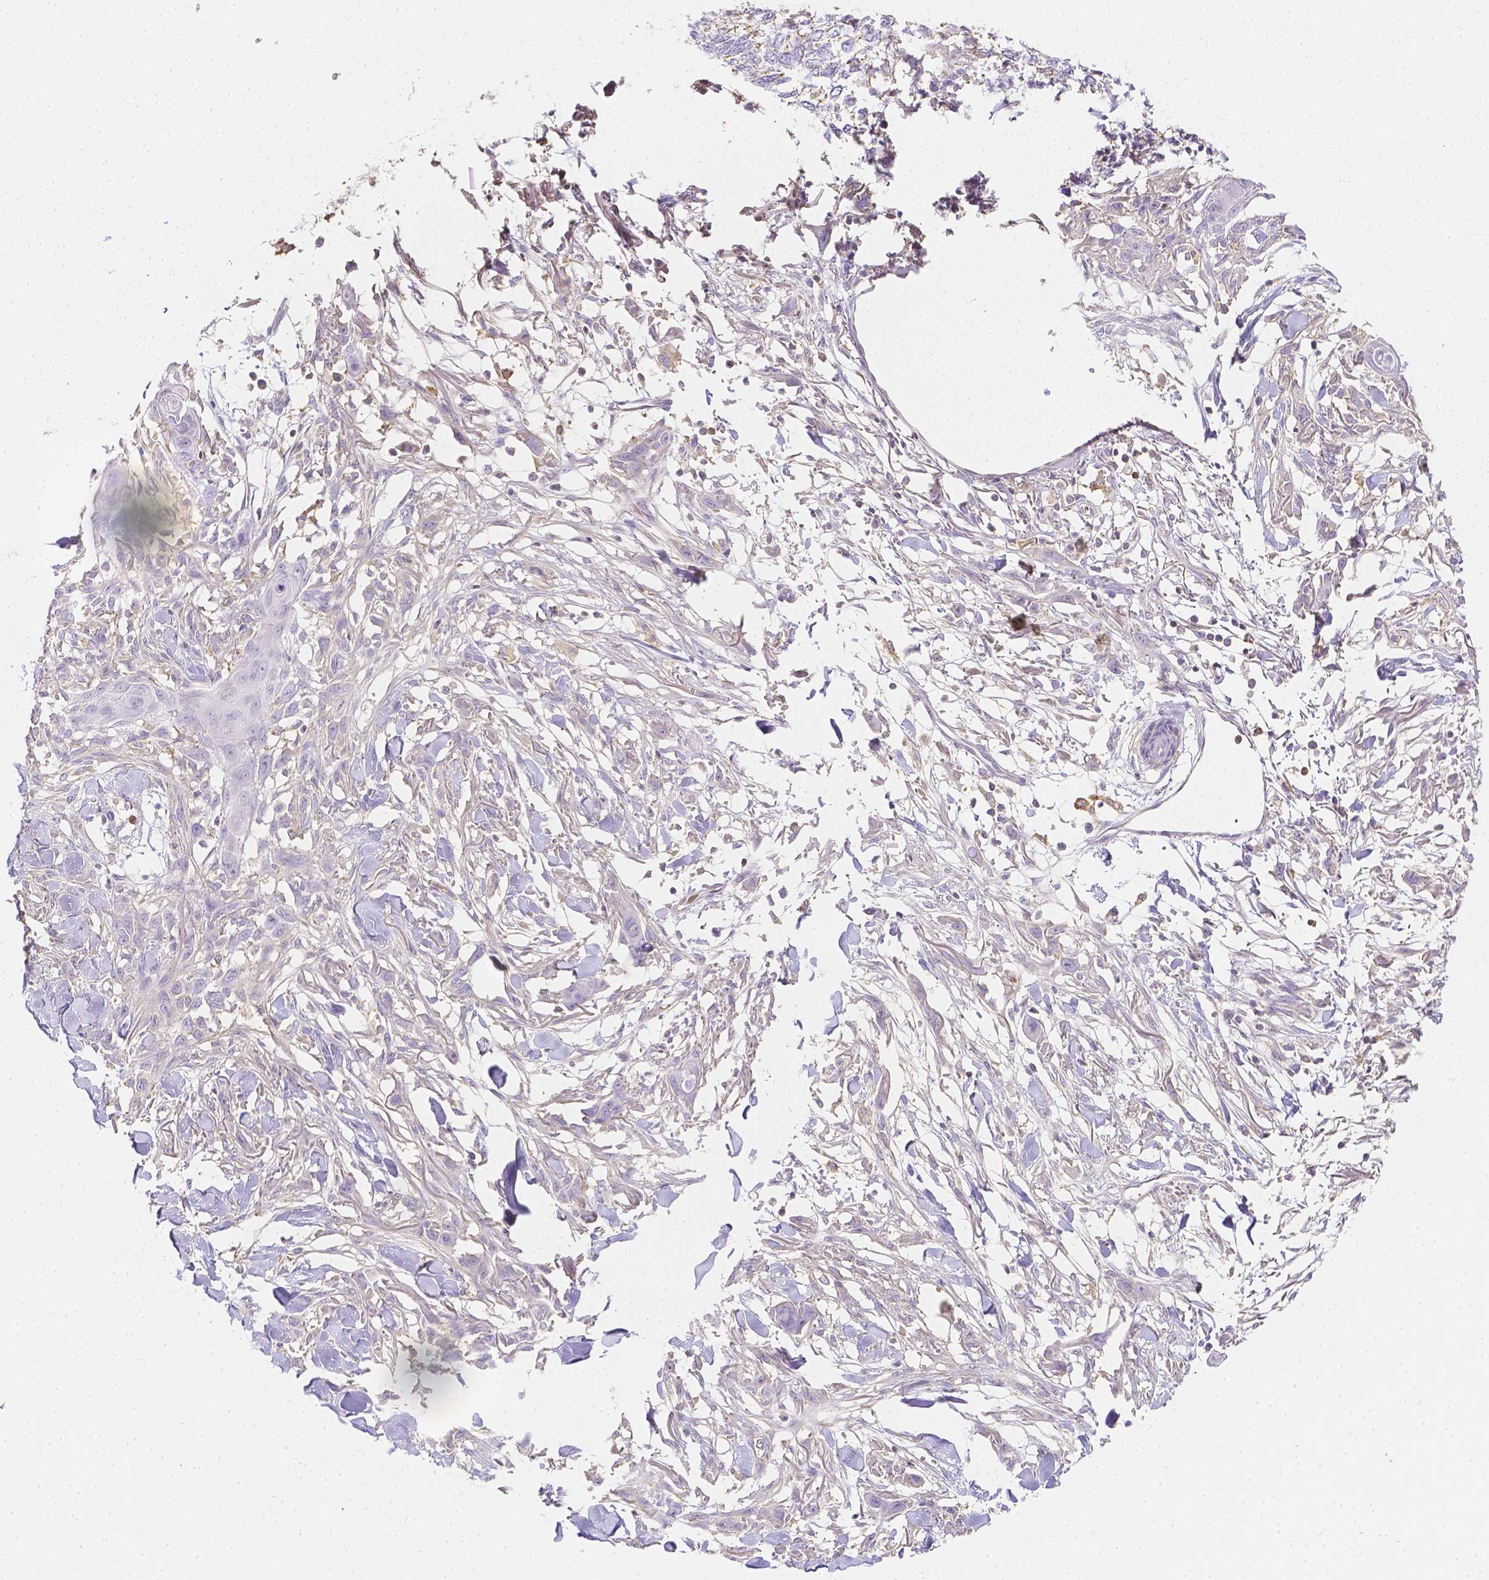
{"staining": {"intensity": "negative", "quantity": "none", "location": "none"}, "tissue": "skin cancer", "cell_type": "Tumor cells", "image_type": "cancer", "snomed": [{"axis": "morphology", "description": "Squamous cell carcinoma, NOS"}, {"axis": "topography", "description": "Skin"}], "caption": "Immunohistochemistry photomicrograph of human skin squamous cell carcinoma stained for a protein (brown), which demonstrates no expression in tumor cells.", "gene": "ASAH2", "patient": {"sex": "female", "age": 59}}